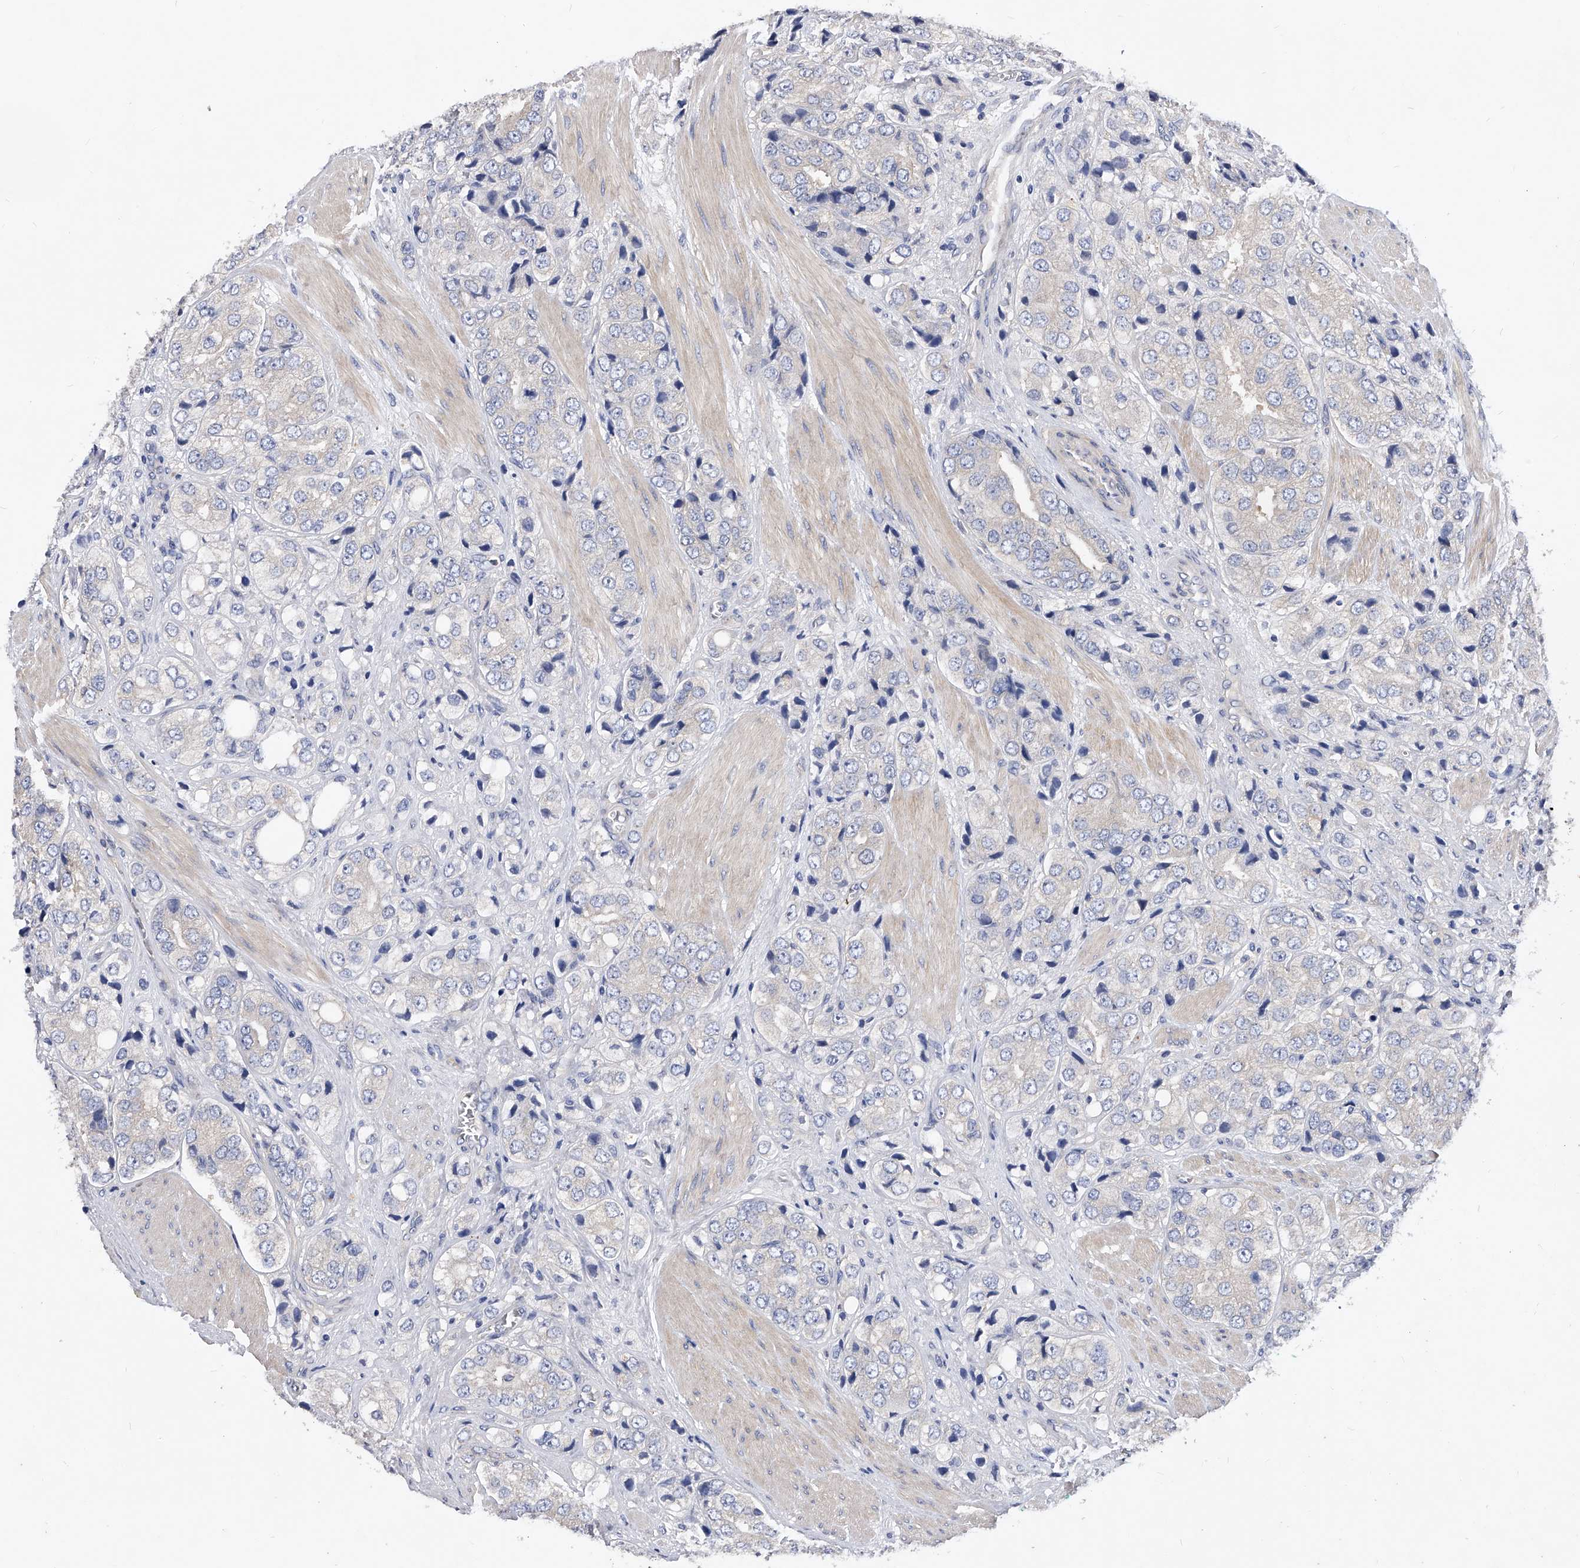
{"staining": {"intensity": "negative", "quantity": "none", "location": "none"}, "tissue": "prostate cancer", "cell_type": "Tumor cells", "image_type": "cancer", "snomed": [{"axis": "morphology", "description": "Adenocarcinoma, High grade"}, {"axis": "topography", "description": "Prostate"}], "caption": "A micrograph of prostate cancer stained for a protein displays no brown staining in tumor cells.", "gene": "PPP5C", "patient": {"sex": "male", "age": 50}}